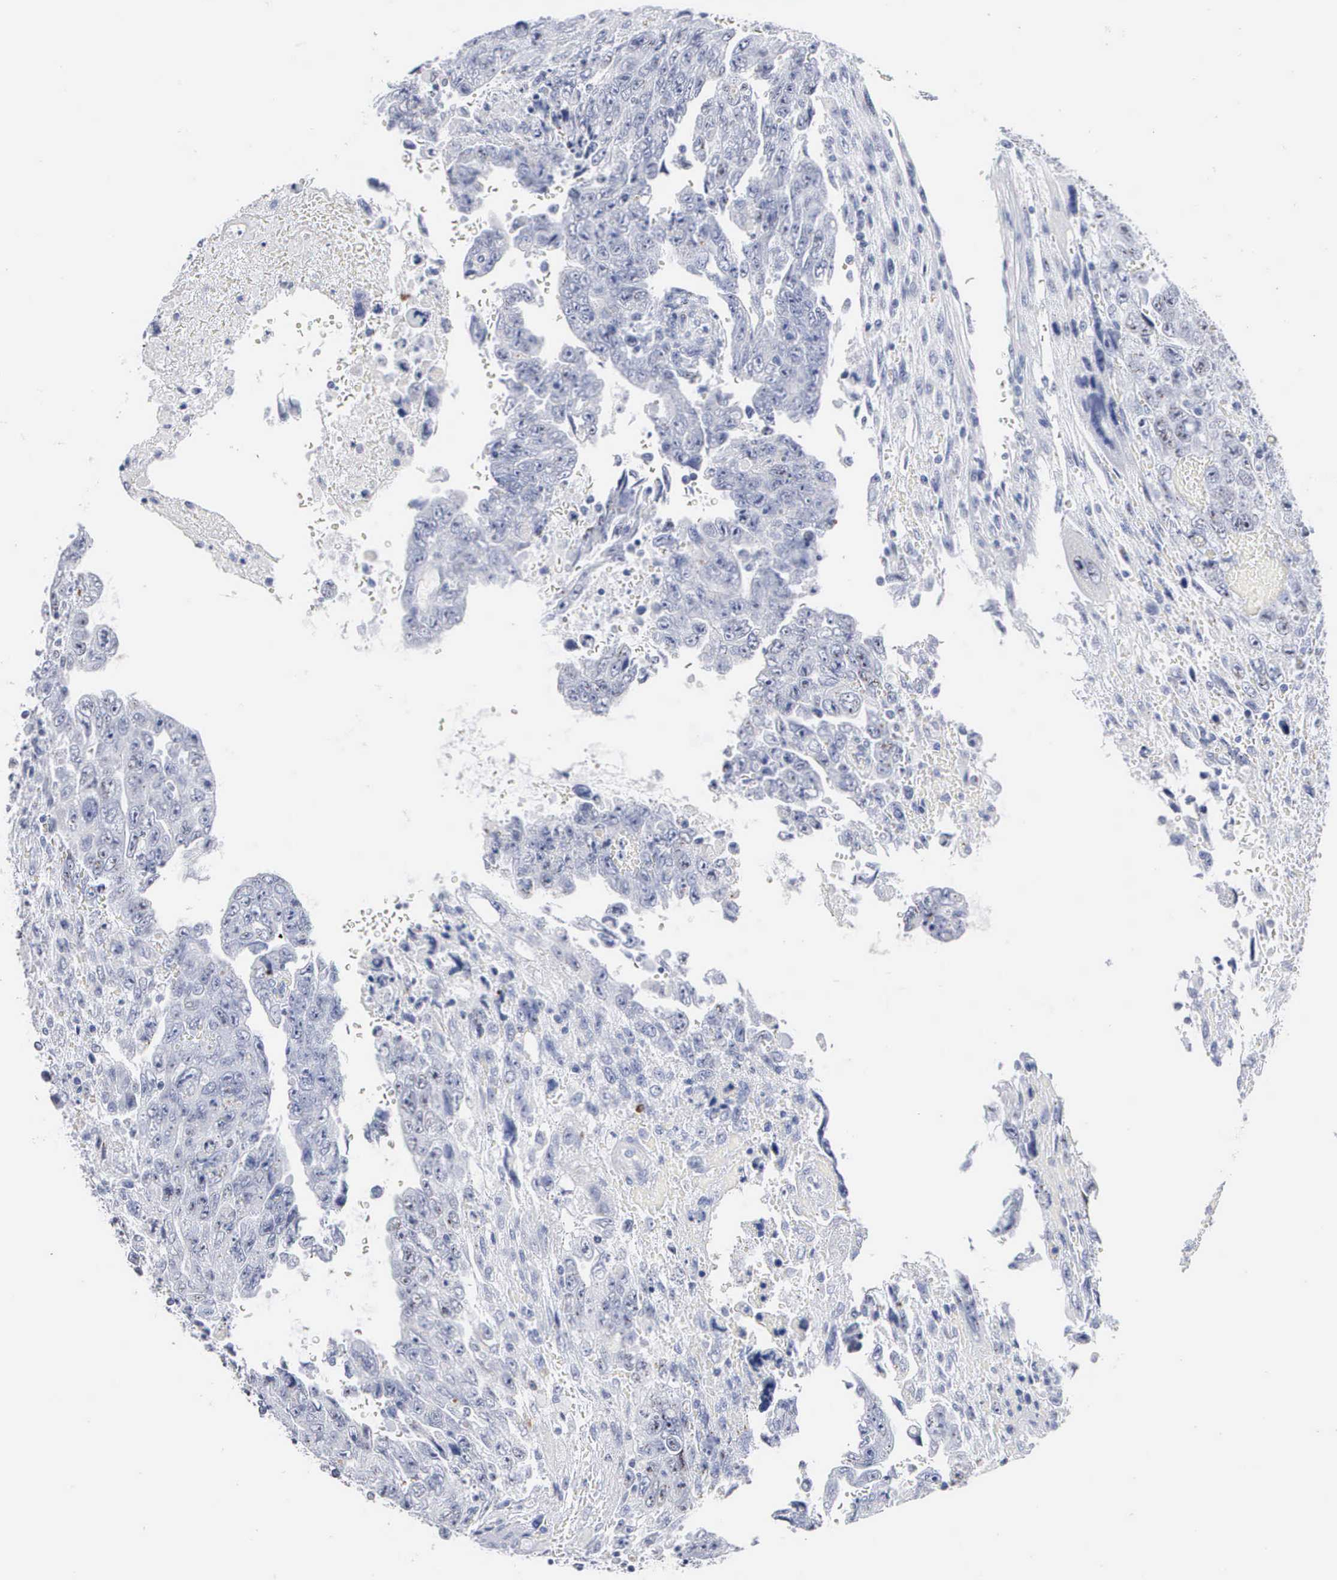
{"staining": {"intensity": "negative", "quantity": "none", "location": "none"}, "tissue": "testis cancer", "cell_type": "Tumor cells", "image_type": "cancer", "snomed": [{"axis": "morphology", "description": "Carcinoma, Embryonal, NOS"}, {"axis": "topography", "description": "Testis"}], "caption": "Protein analysis of embryonal carcinoma (testis) displays no significant positivity in tumor cells.", "gene": "ASPHD2", "patient": {"sex": "male", "age": 28}}